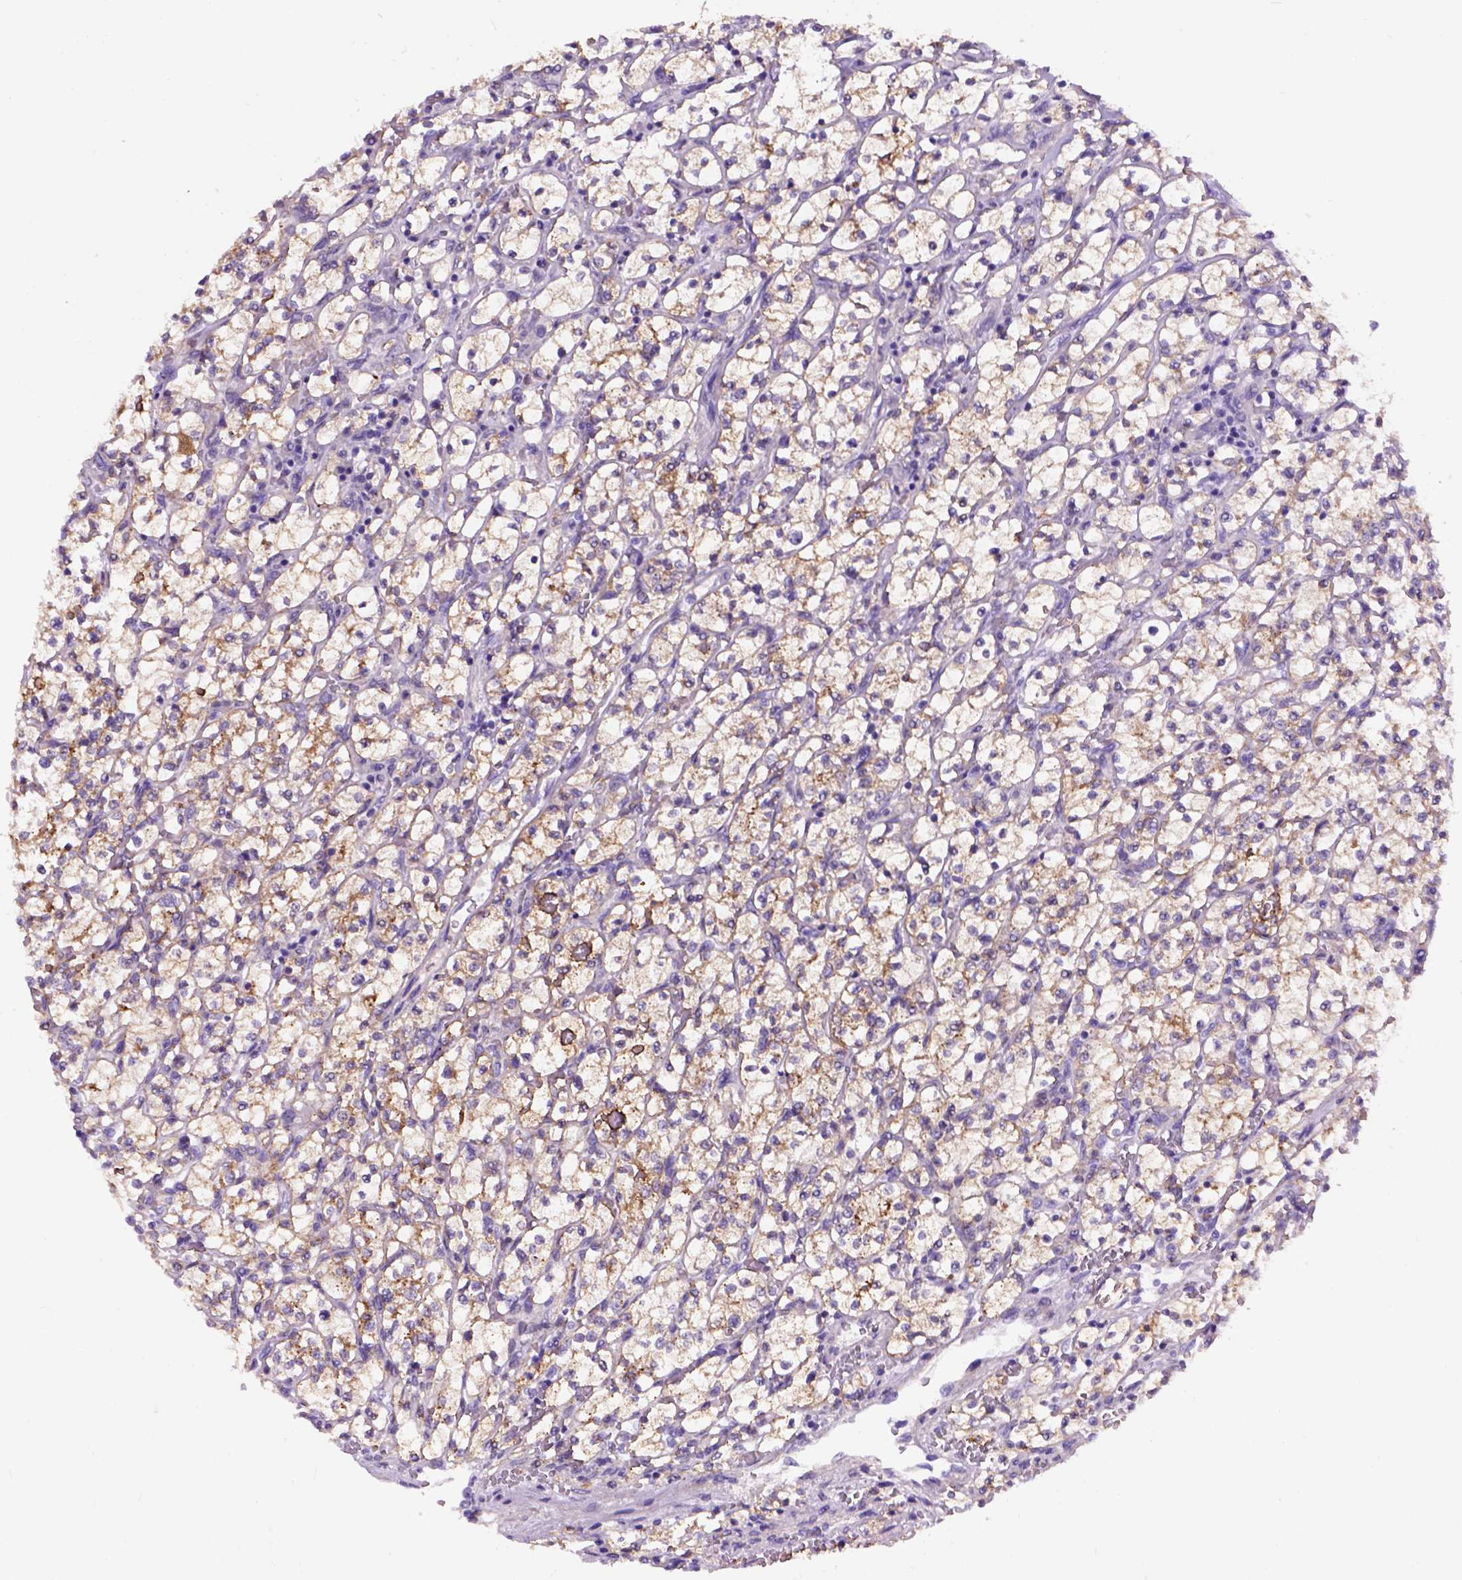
{"staining": {"intensity": "weak", "quantity": ">75%", "location": "cytoplasmic/membranous"}, "tissue": "renal cancer", "cell_type": "Tumor cells", "image_type": "cancer", "snomed": [{"axis": "morphology", "description": "Adenocarcinoma, NOS"}, {"axis": "topography", "description": "Kidney"}], "caption": "This photomicrograph exhibits renal cancer (adenocarcinoma) stained with immunohistochemistry to label a protein in brown. The cytoplasmic/membranous of tumor cells show weak positivity for the protein. Nuclei are counter-stained blue.", "gene": "EGFR", "patient": {"sex": "female", "age": 64}}